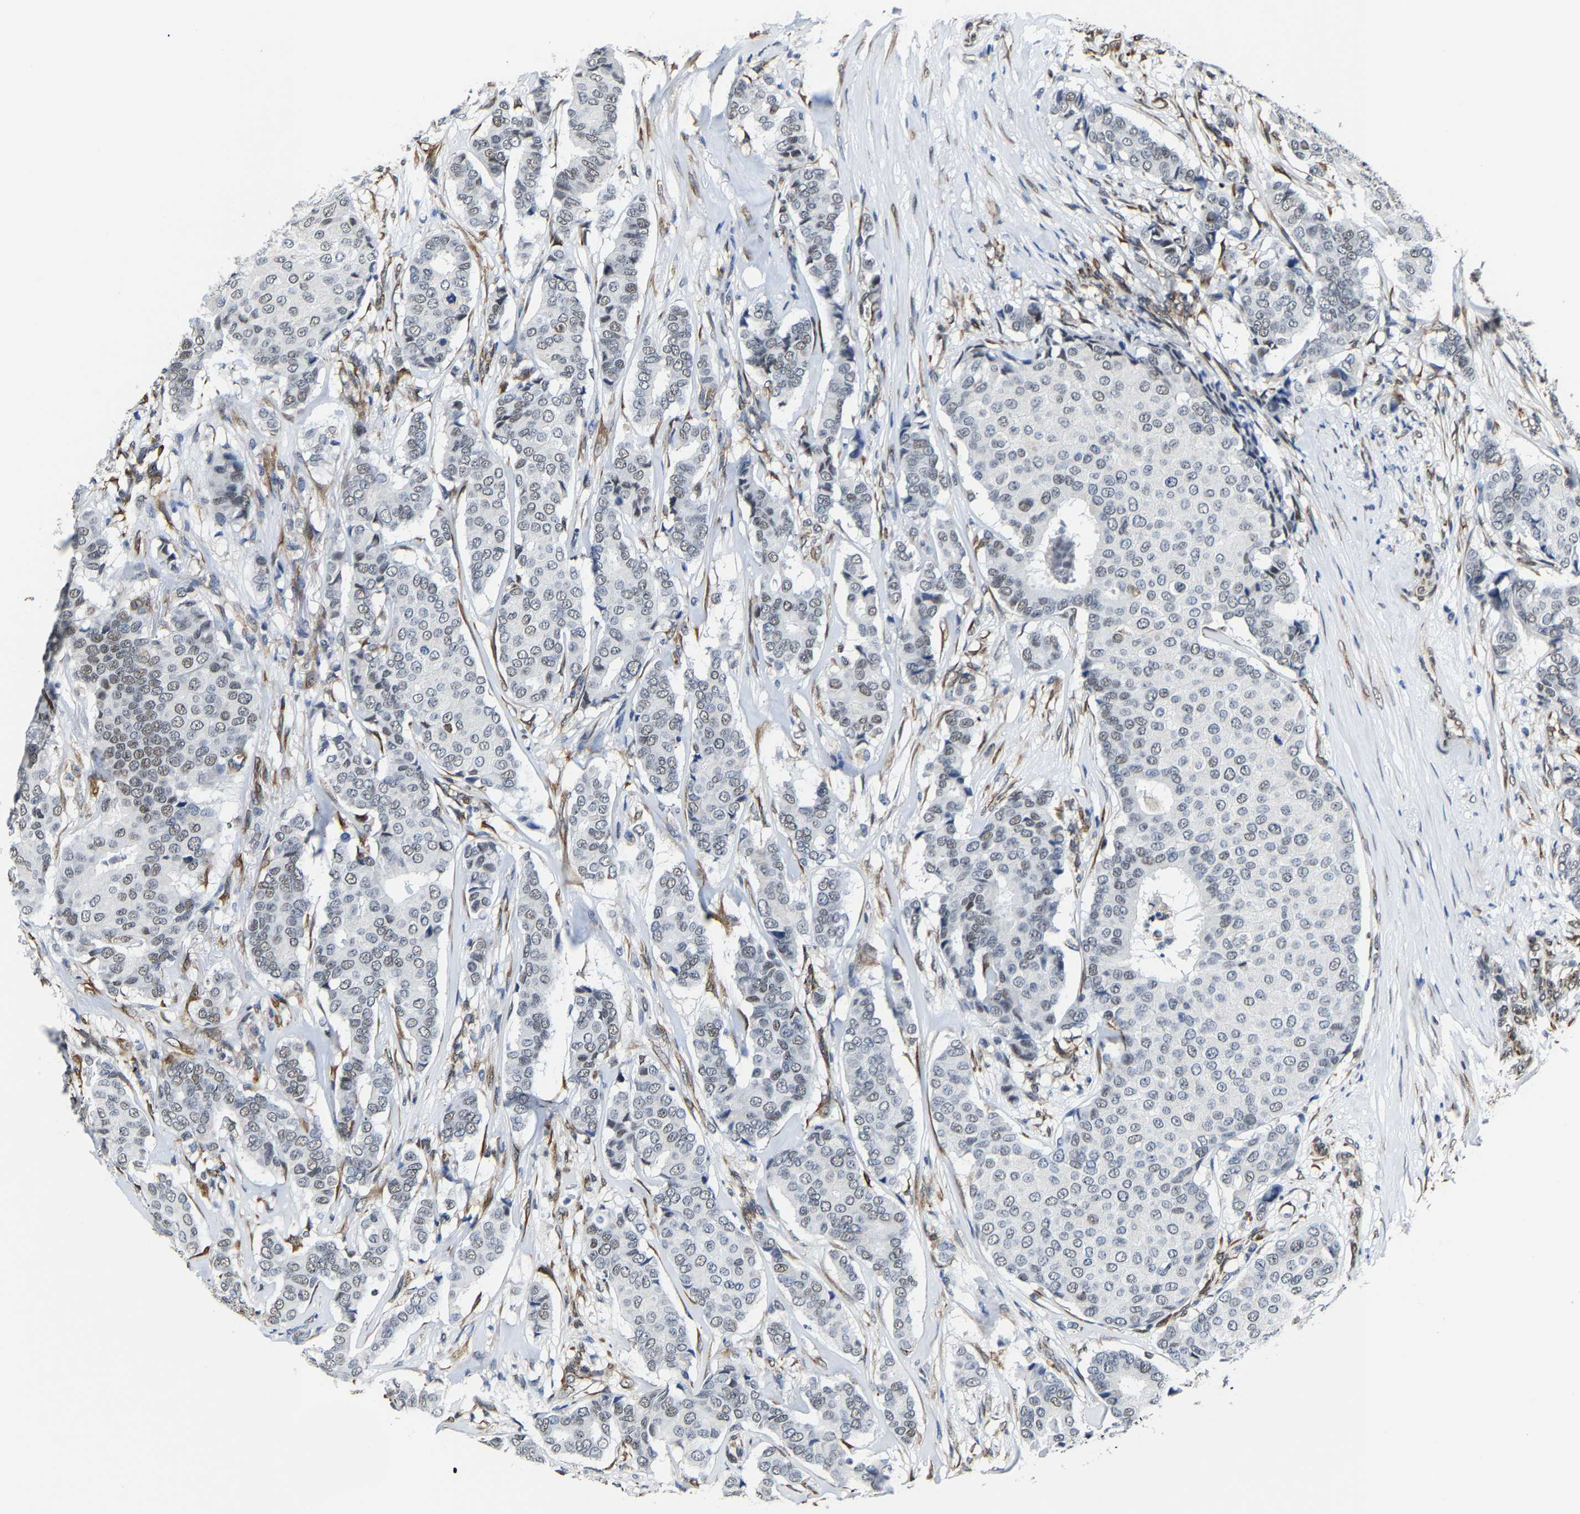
{"staining": {"intensity": "weak", "quantity": "<25%", "location": "nuclear"}, "tissue": "breast cancer", "cell_type": "Tumor cells", "image_type": "cancer", "snomed": [{"axis": "morphology", "description": "Duct carcinoma"}, {"axis": "topography", "description": "Breast"}], "caption": "Tumor cells are negative for brown protein staining in breast cancer.", "gene": "METTL1", "patient": {"sex": "female", "age": 75}}